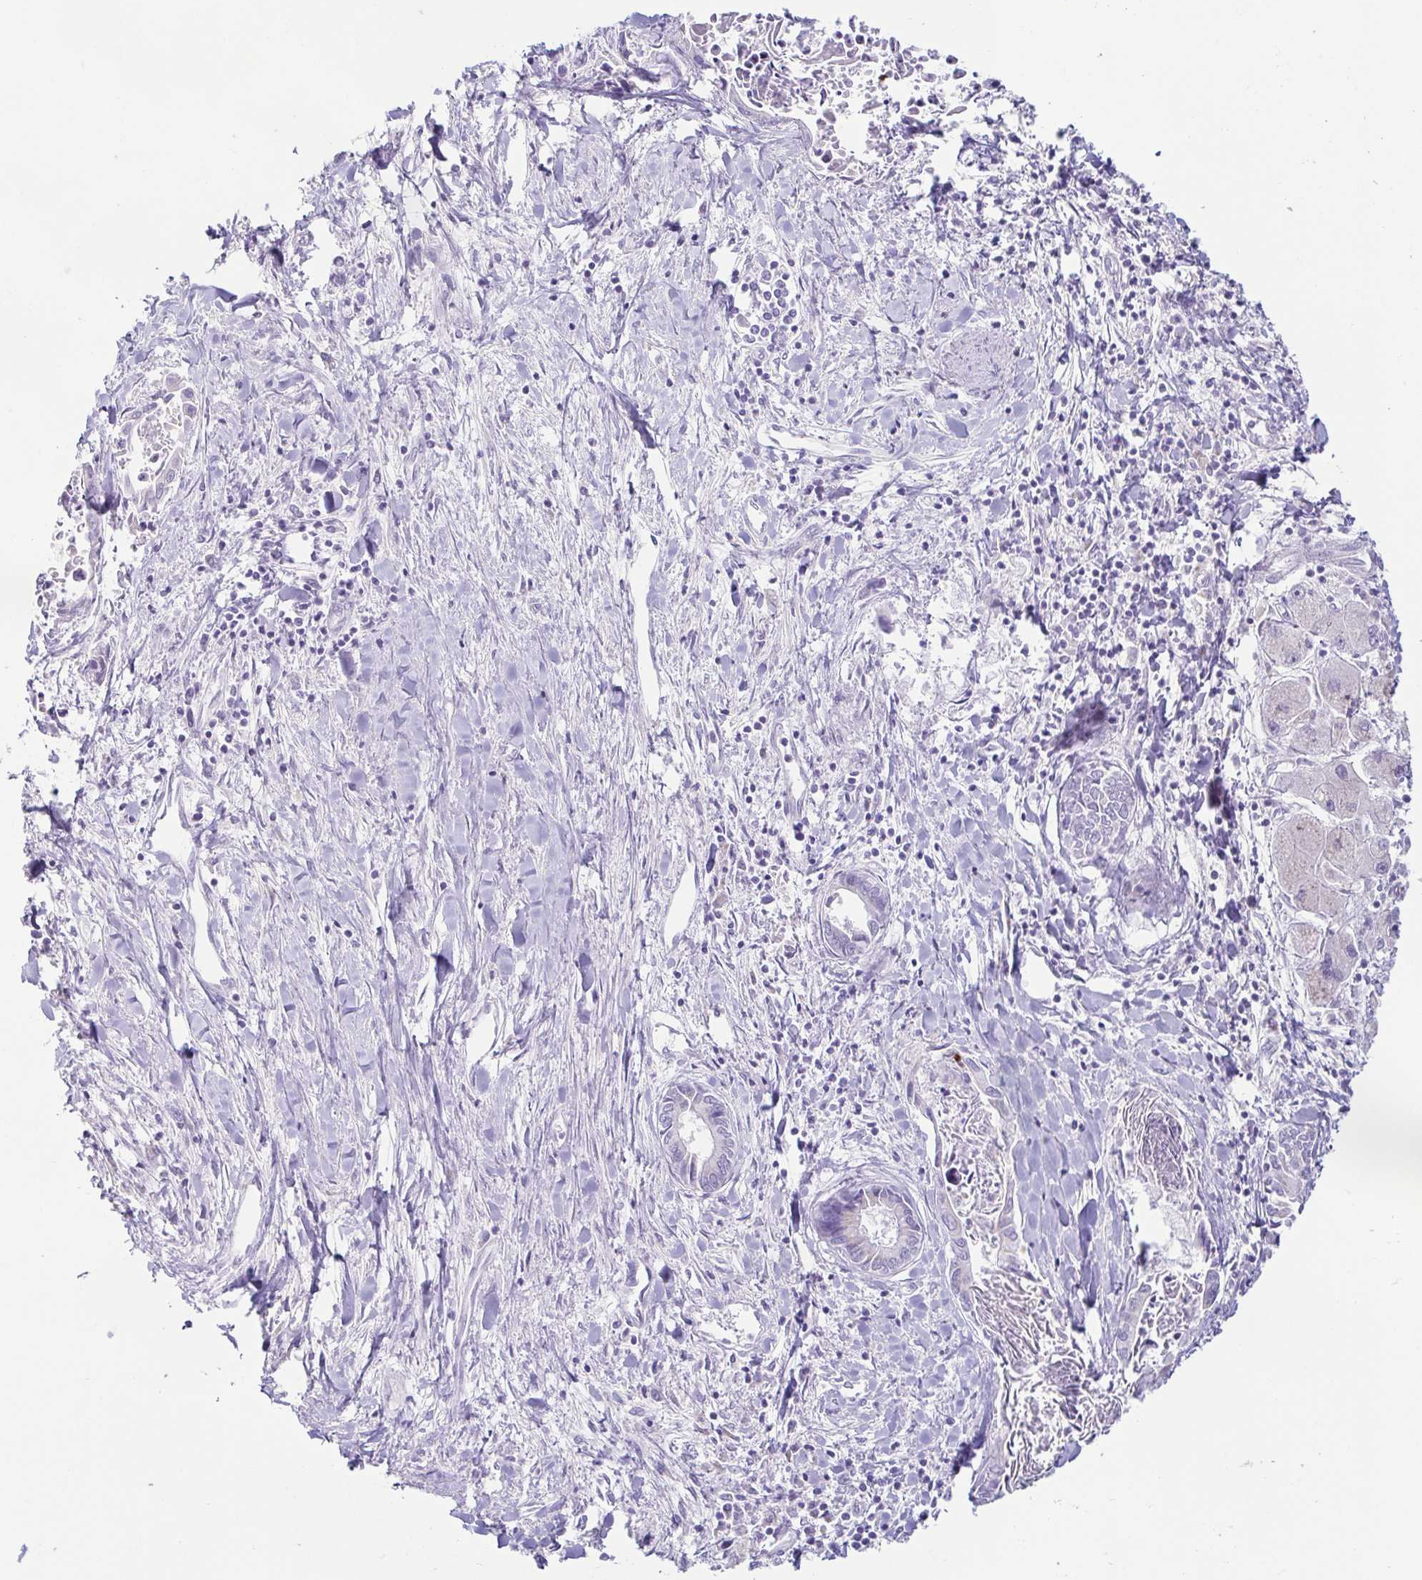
{"staining": {"intensity": "negative", "quantity": "none", "location": "none"}, "tissue": "liver cancer", "cell_type": "Tumor cells", "image_type": "cancer", "snomed": [{"axis": "morphology", "description": "Cholangiocarcinoma"}, {"axis": "topography", "description": "Liver"}], "caption": "Tumor cells are negative for protein expression in human cholangiocarcinoma (liver).", "gene": "AZU1", "patient": {"sex": "male", "age": 66}}